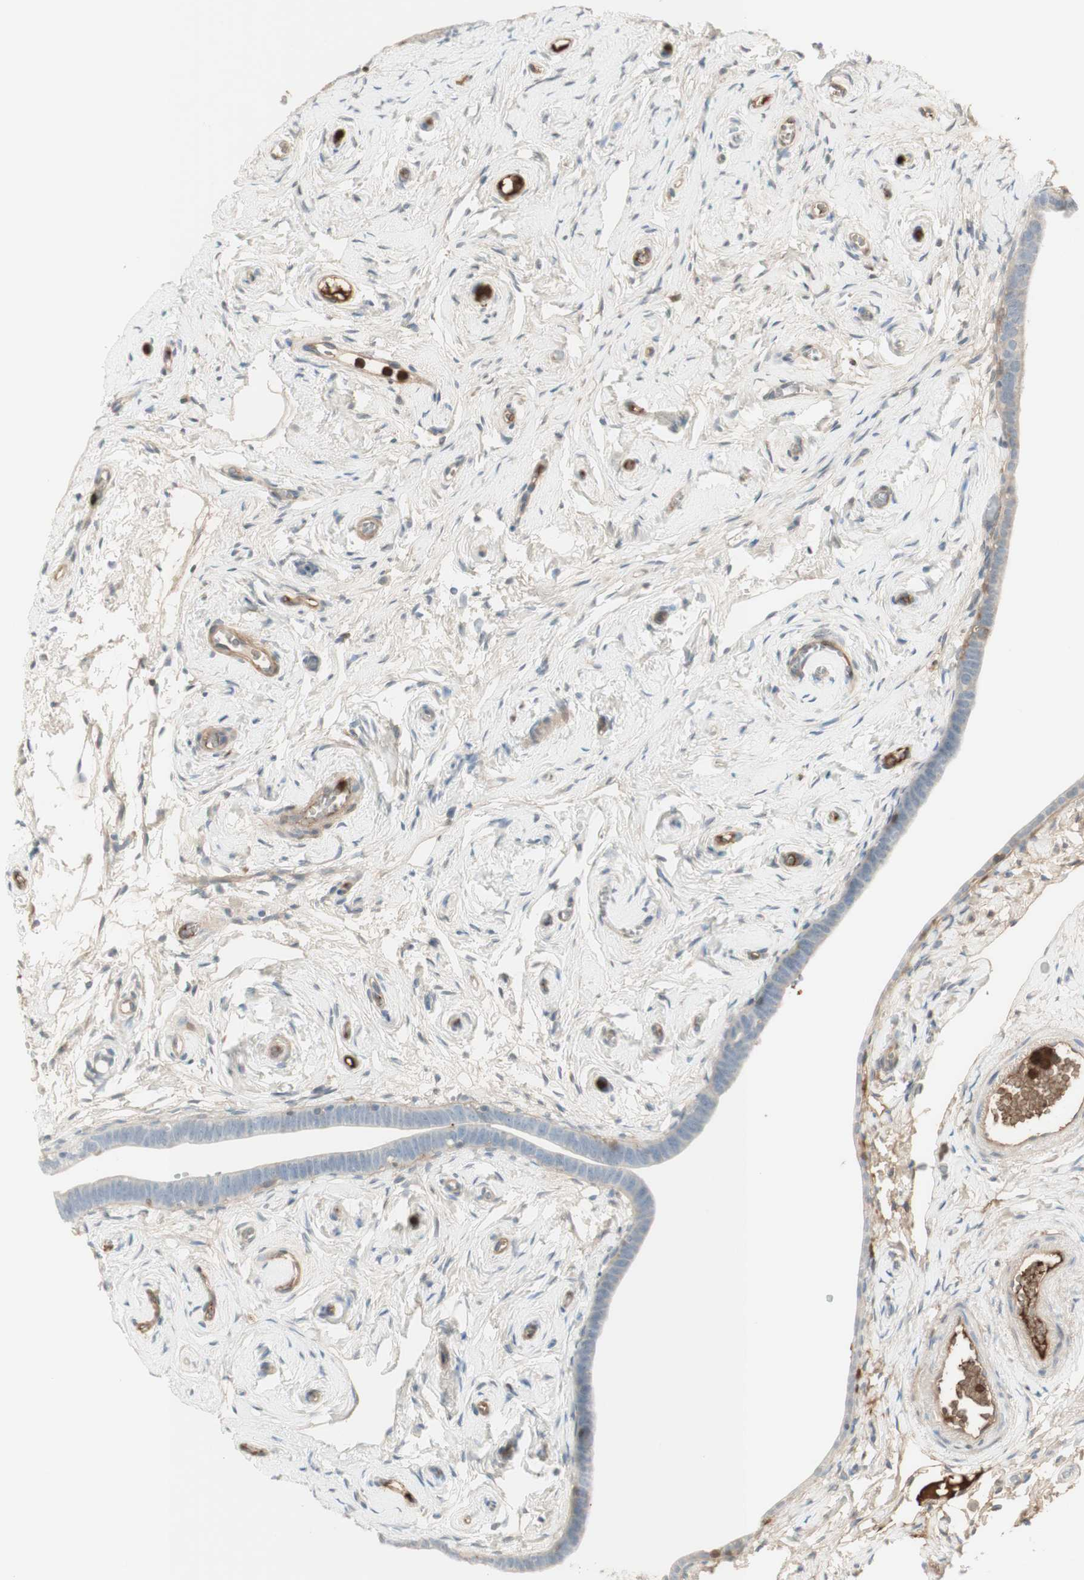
{"staining": {"intensity": "moderate", "quantity": ">75%", "location": "cytoplasmic/membranous"}, "tissue": "fallopian tube", "cell_type": "Glandular cells", "image_type": "normal", "snomed": [{"axis": "morphology", "description": "Normal tissue, NOS"}, {"axis": "topography", "description": "Fallopian tube"}], "caption": "The micrograph demonstrates immunohistochemical staining of unremarkable fallopian tube. There is moderate cytoplasmic/membranous positivity is identified in about >75% of glandular cells.", "gene": "NID1", "patient": {"sex": "female", "age": 71}}